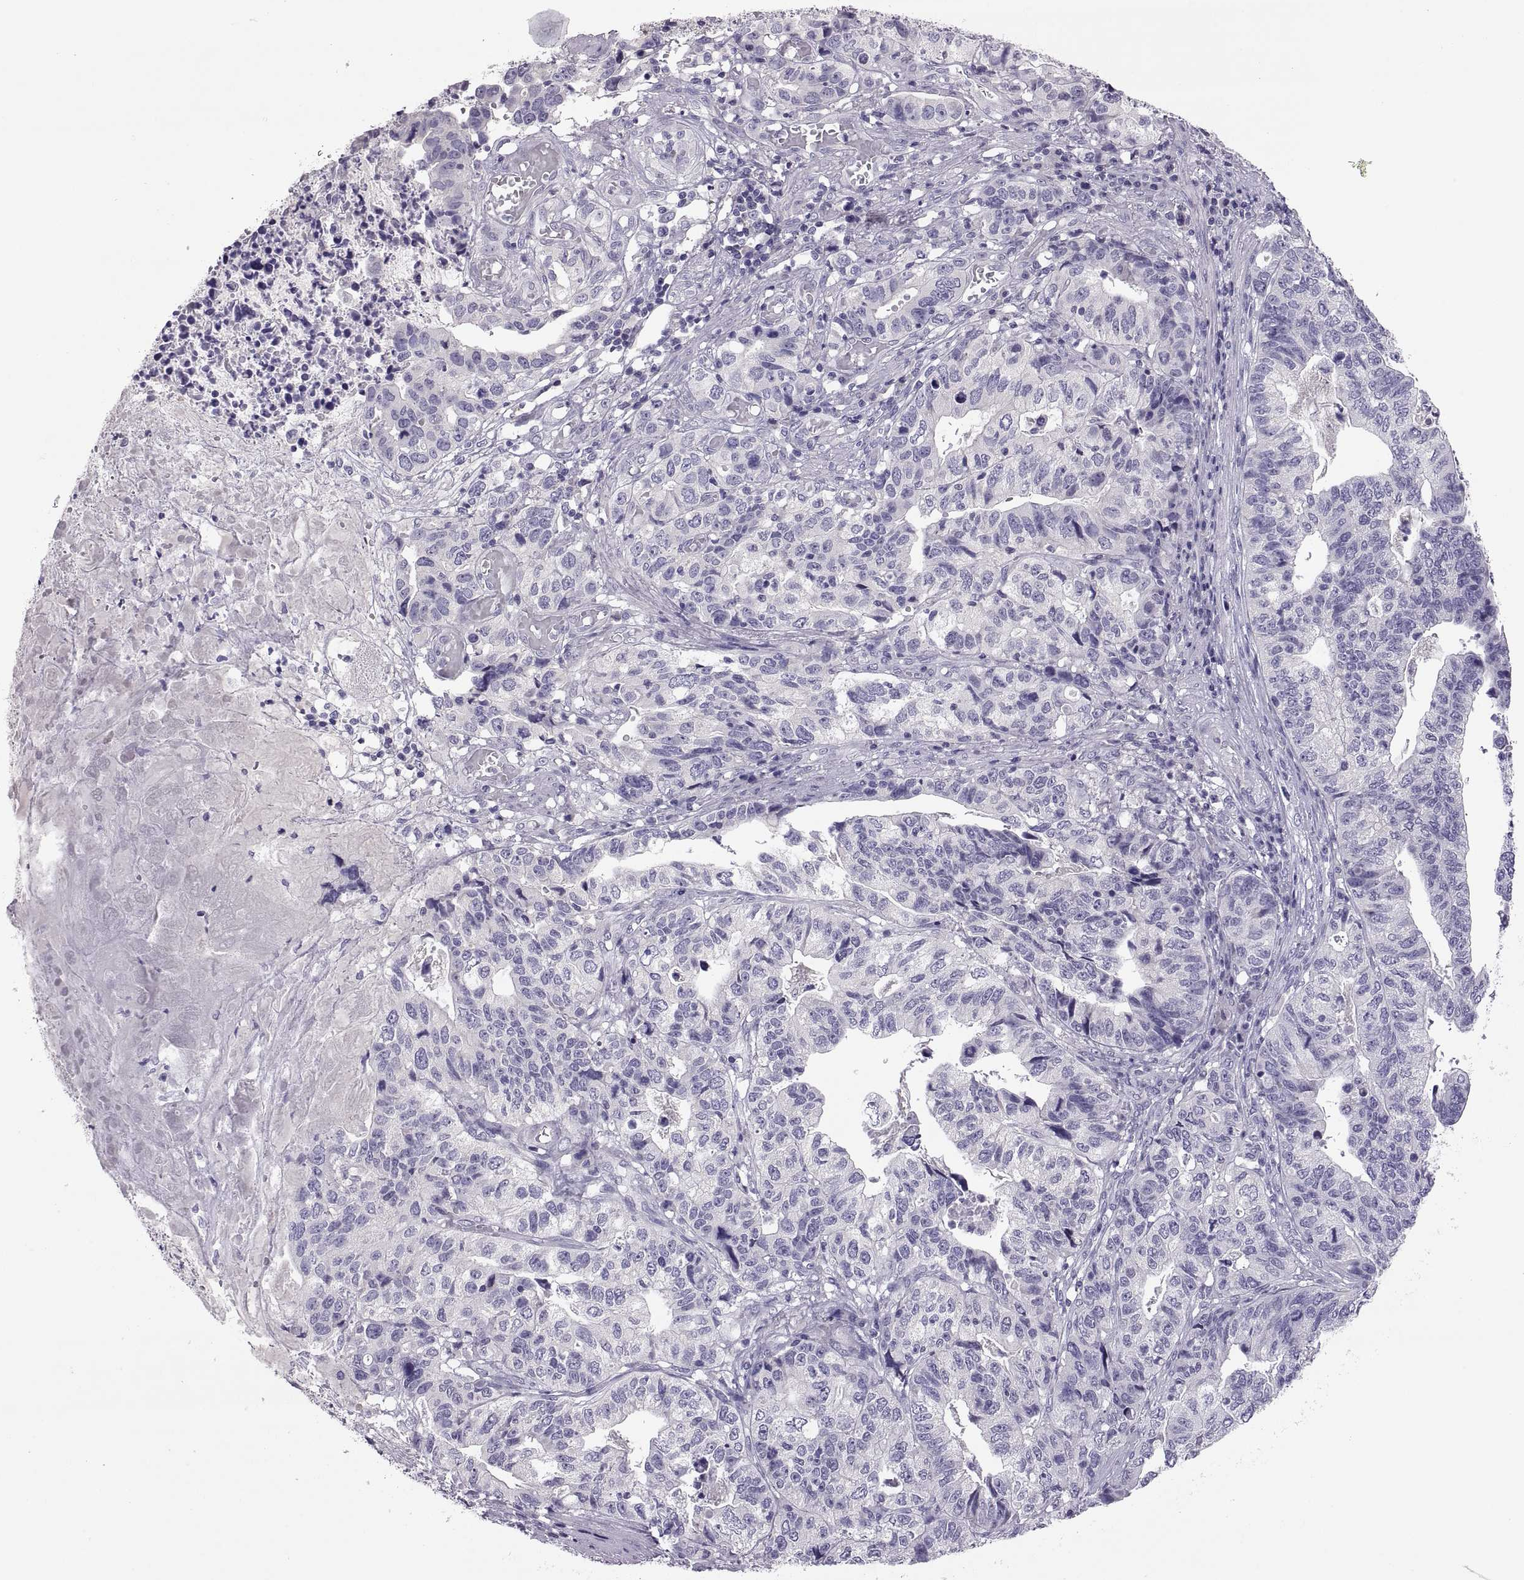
{"staining": {"intensity": "negative", "quantity": "none", "location": "none"}, "tissue": "stomach cancer", "cell_type": "Tumor cells", "image_type": "cancer", "snomed": [{"axis": "morphology", "description": "Adenocarcinoma, NOS"}, {"axis": "topography", "description": "Stomach, upper"}], "caption": "This is an IHC micrograph of stomach adenocarcinoma. There is no expression in tumor cells.", "gene": "TBX19", "patient": {"sex": "female", "age": 67}}